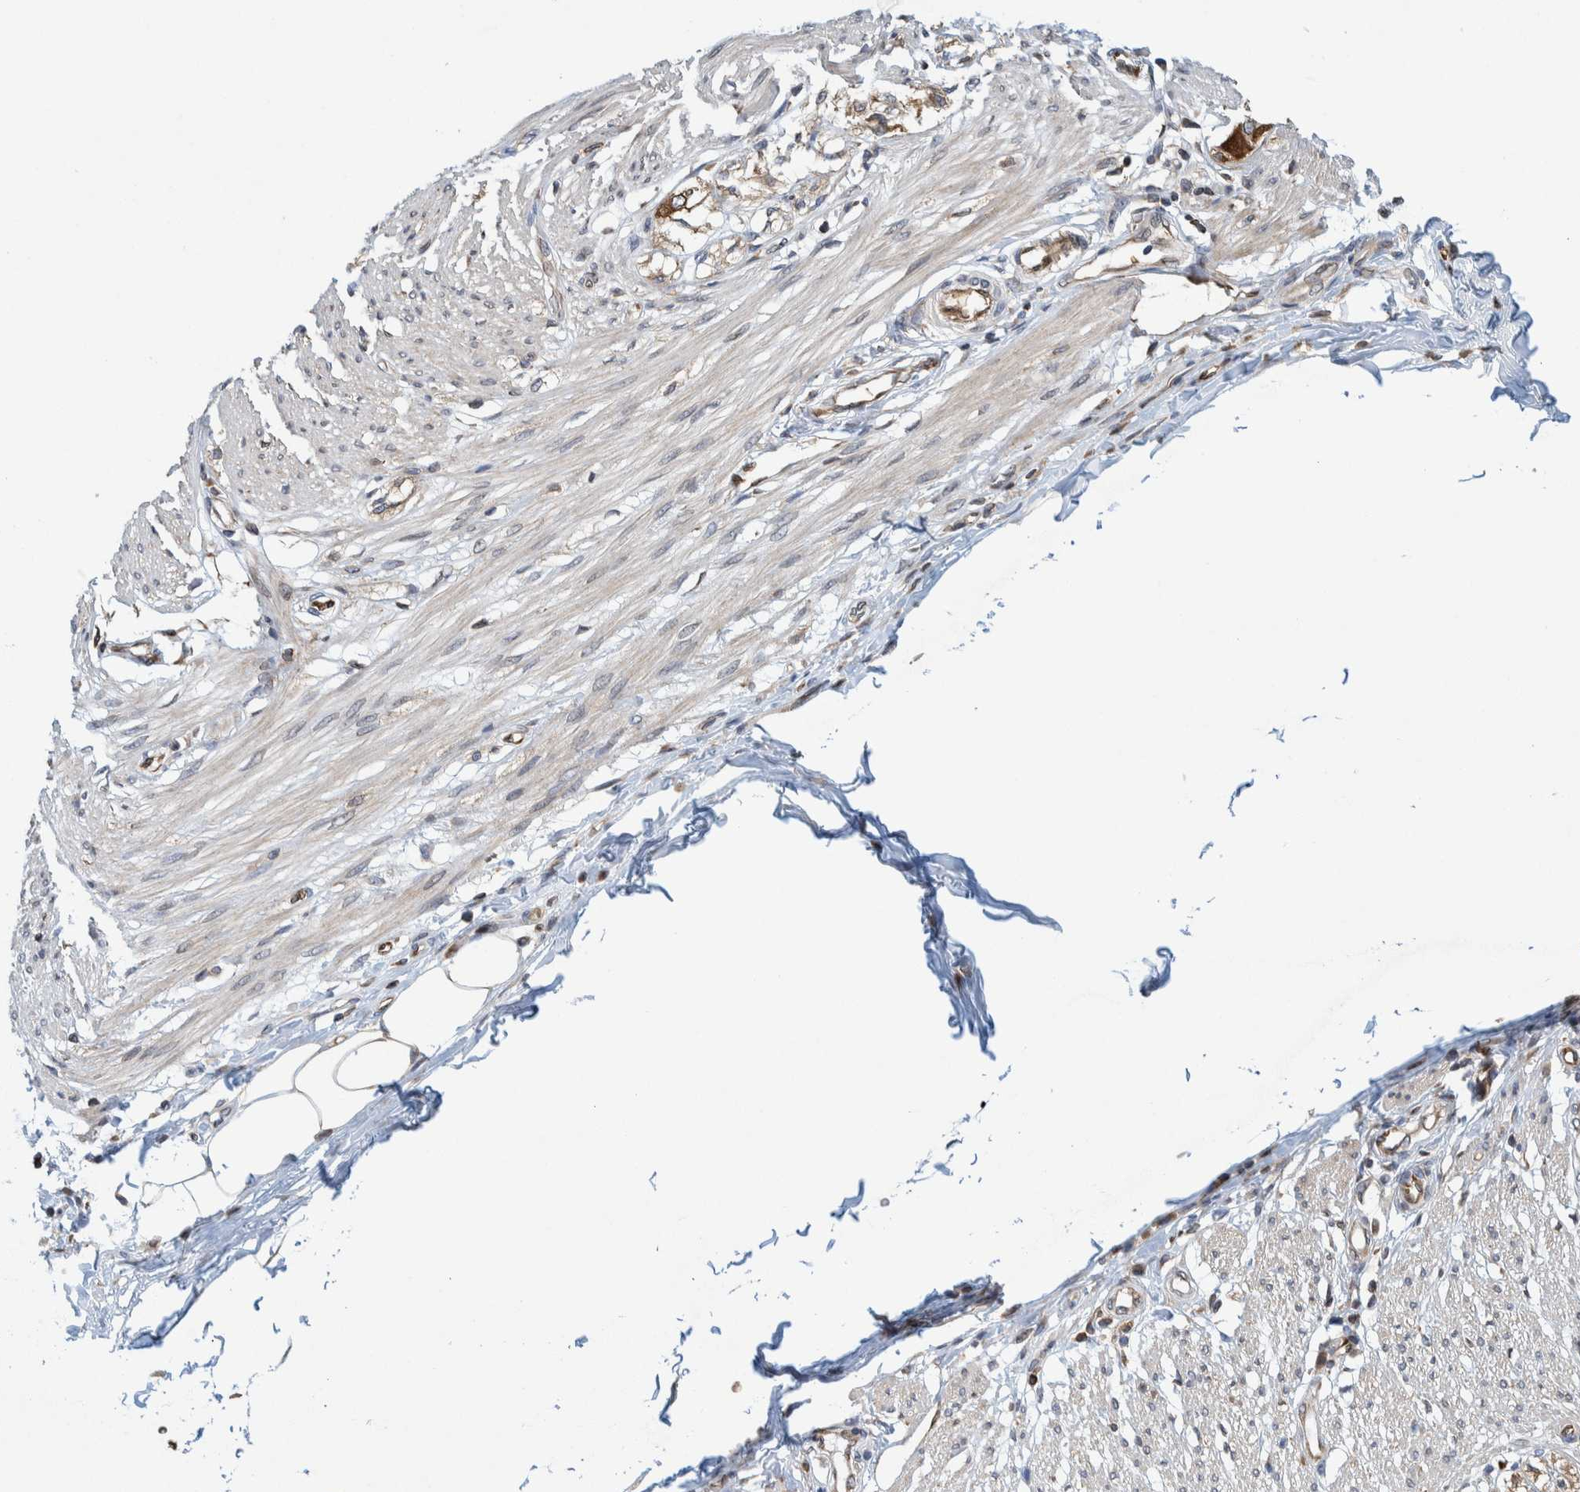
{"staining": {"intensity": "weak", "quantity": "<25%", "location": "cytoplasmic/membranous"}, "tissue": "smooth muscle", "cell_type": "Smooth muscle cells", "image_type": "normal", "snomed": [{"axis": "morphology", "description": "Normal tissue, NOS"}, {"axis": "morphology", "description": "Adenocarcinoma, NOS"}, {"axis": "topography", "description": "Colon"}, {"axis": "topography", "description": "Peripheral nerve tissue"}], "caption": "Smooth muscle cells show no significant staining in unremarkable smooth muscle.", "gene": "THEM6", "patient": {"sex": "male", "age": 14}}